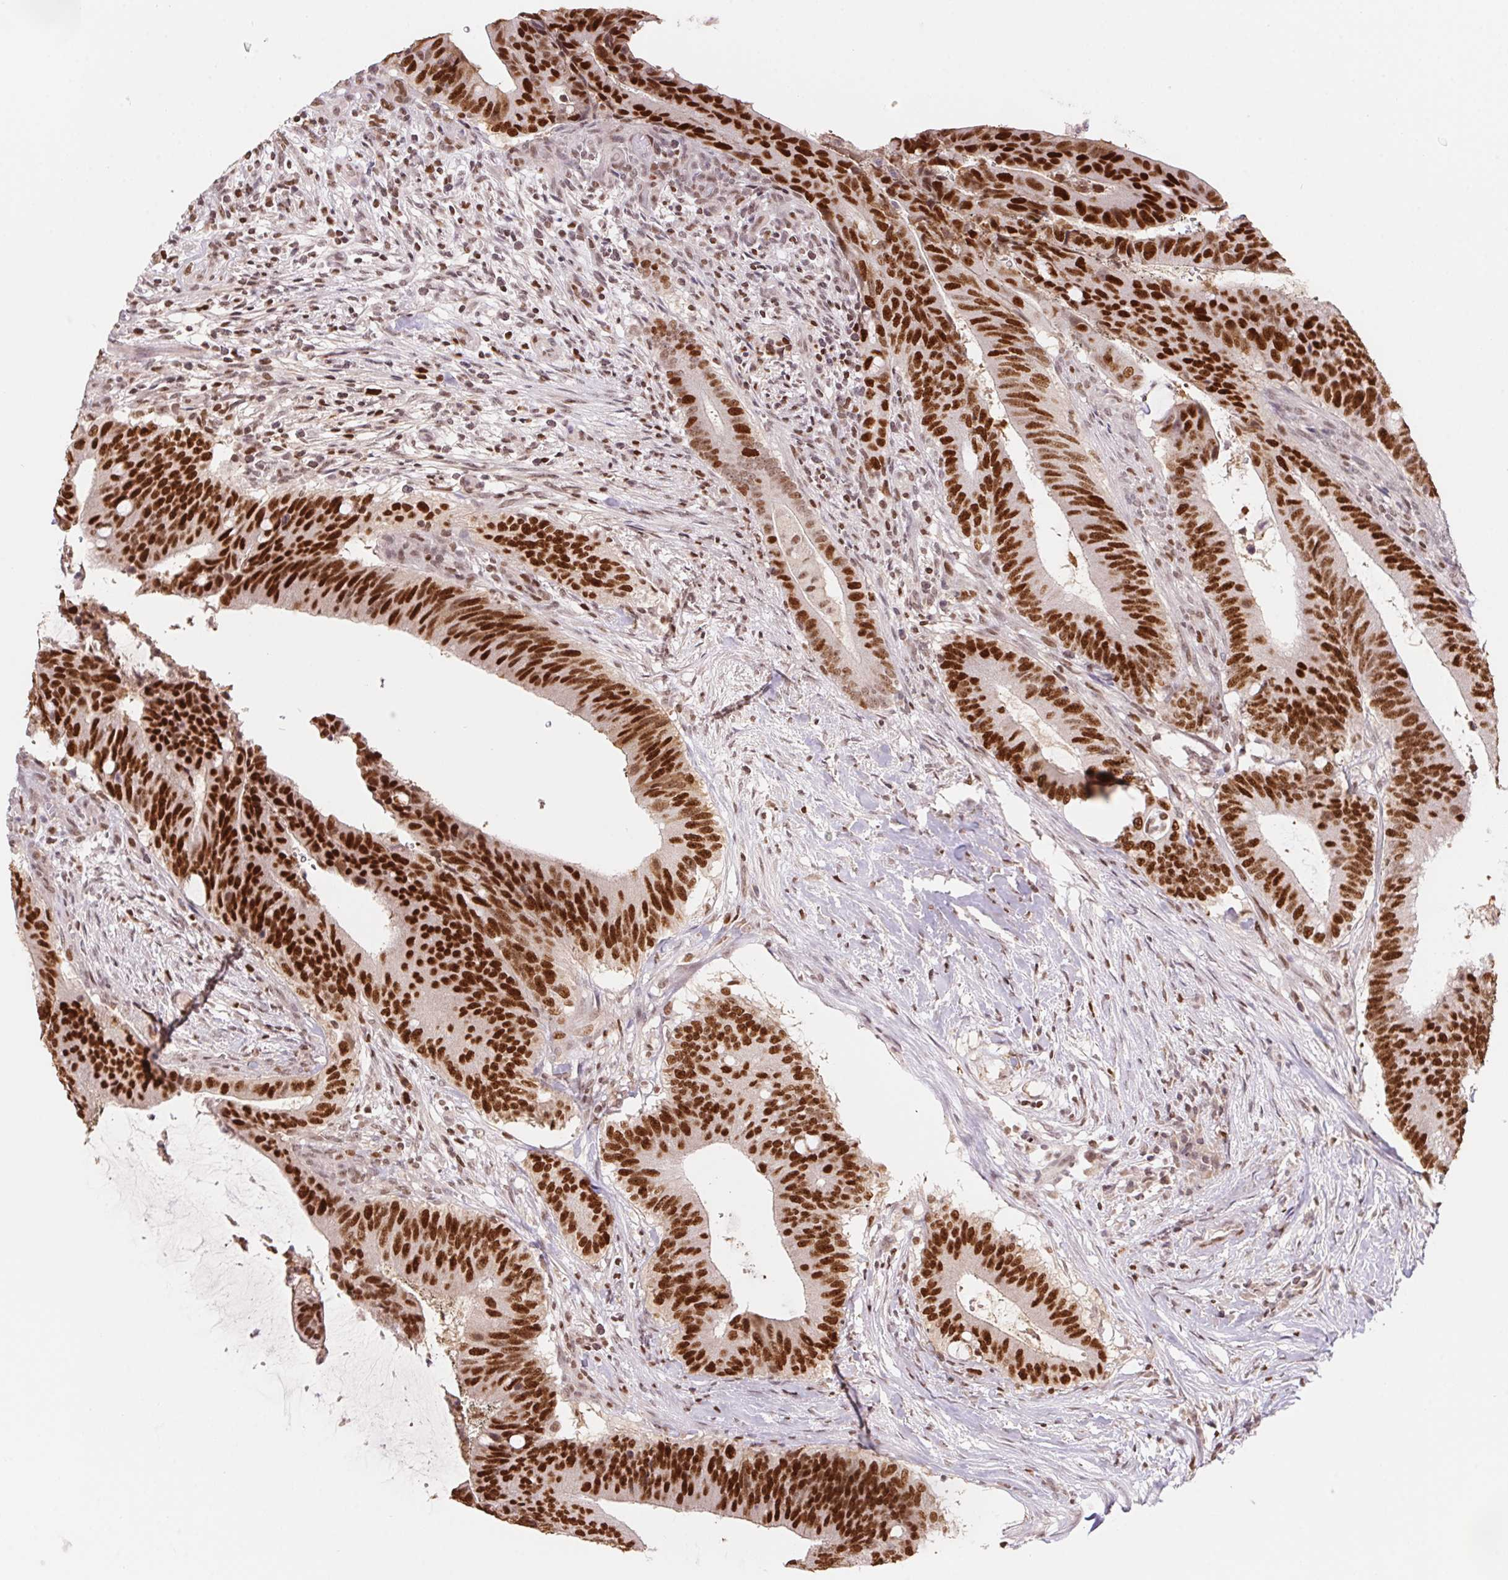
{"staining": {"intensity": "strong", "quantity": ">75%", "location": "nuclear"}, "tissue": "colorectal cancer", "cell_type": "Tumor cells", "image_type": "cancer", "snomed": [{"axis": "morphology", "description": "Adenocarcinoma, NOS"}, {"axis": "topography", "description": "Colon"}], "caption": "Human colorectal cancer stained for a protein (brown) demonstrates strong nuclear positive positivity in approximately >75% of tumor cells.", "gene": "POLD3", "patient": {"sex": "female", "age": 43}}